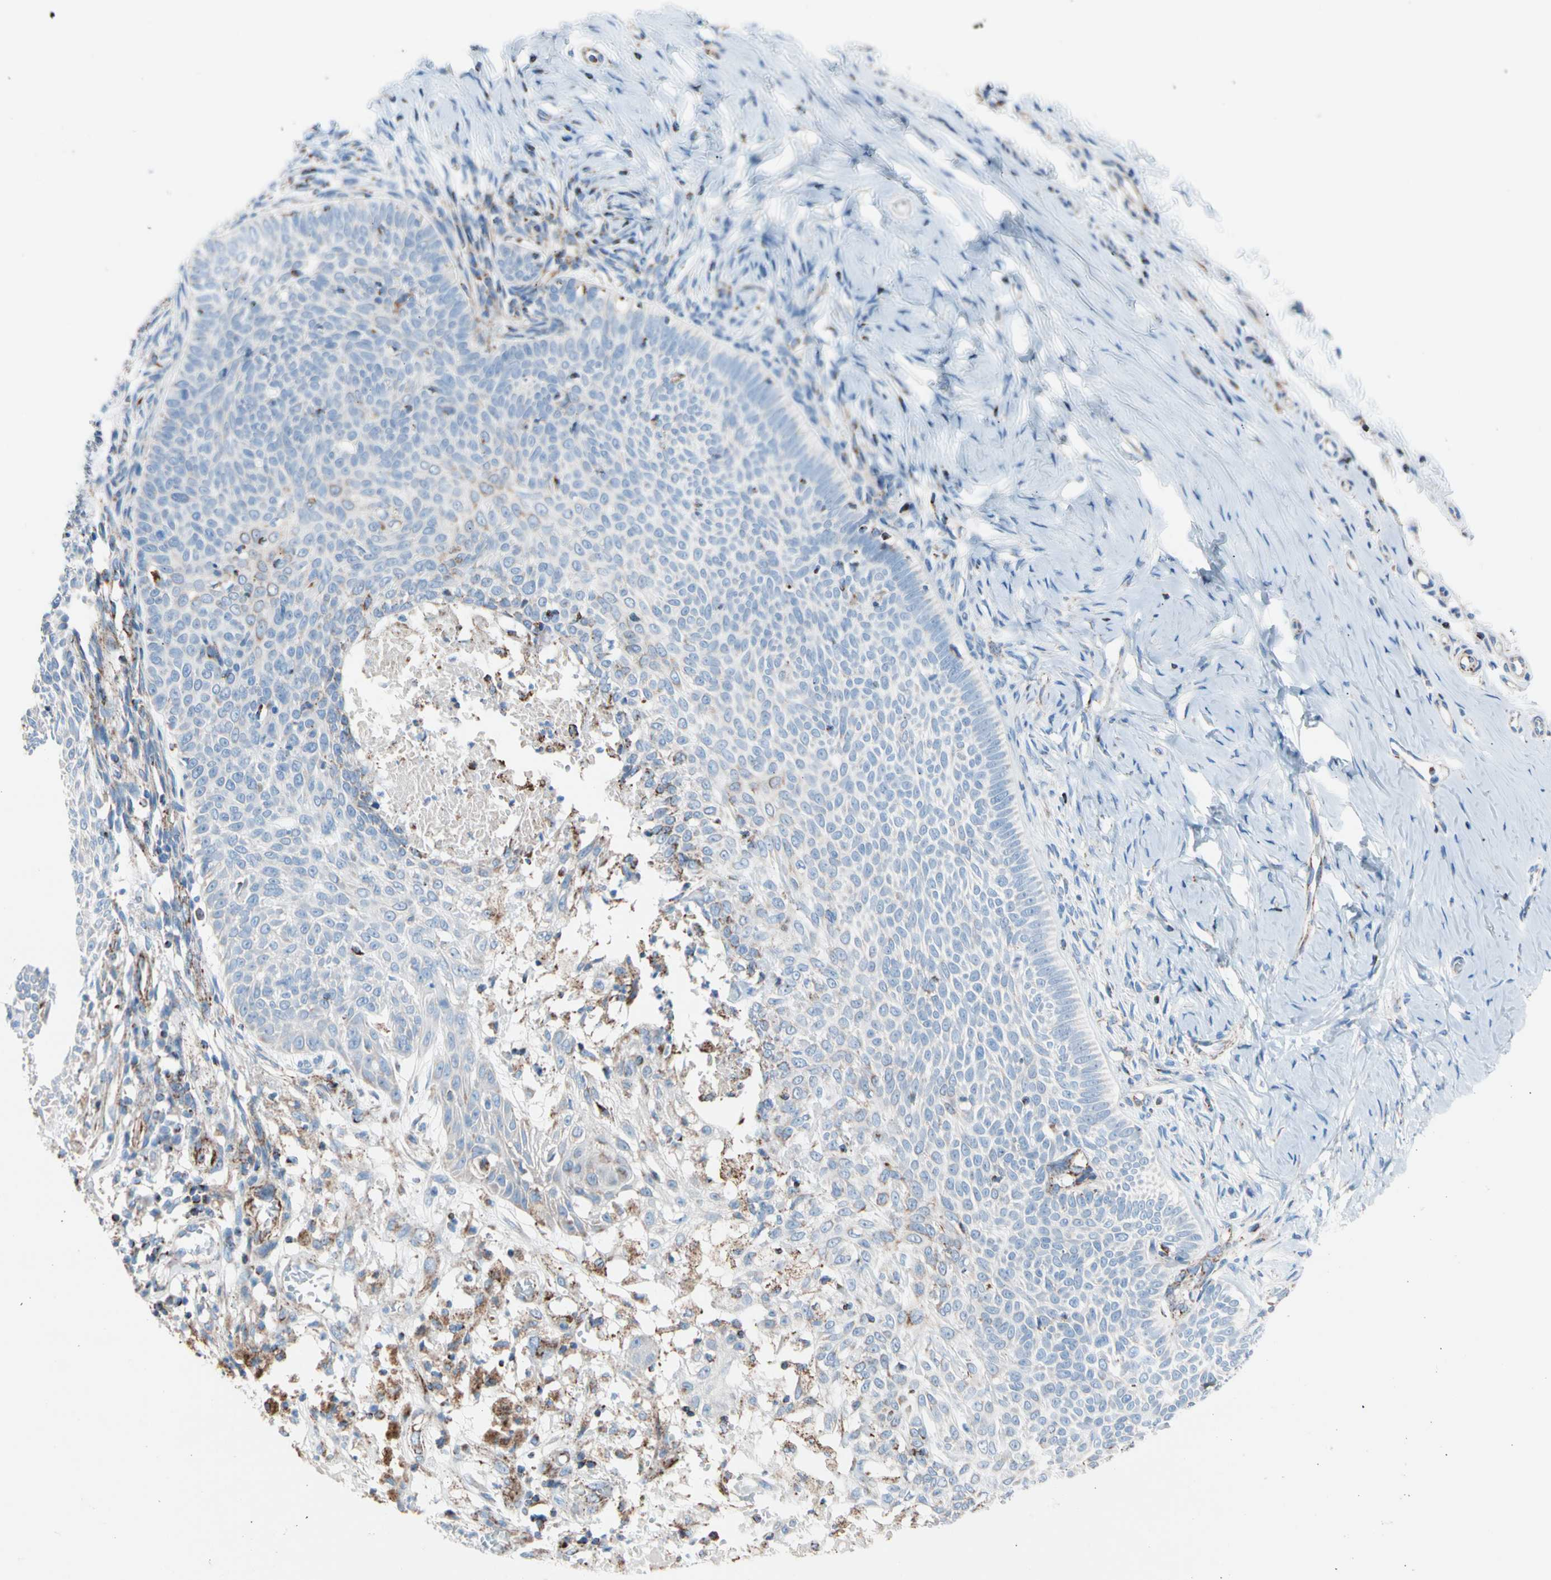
{"staining": {"intensity": "negative", "quantity": "none", "location": "none"}, "tissue": "skin cancer", "cell_type": "Tumor cells", "image_type": "cancer", "snomed": [{"axis": "morphology", "description": "Normal tissue, NOS"}, {"axis": "morphology", "description": "Basal cell carcinoma"}, {"axis": "topography", "description": "Skin"}], "caption": "Immunohistochemical staining of human basal cell carcinoma (skin) exhibits no significant expression in tumor cells. (DAB (3,3'-diaminobenzidine) immunohistochemistry with hematoxylin counter stain).", "gene": "HK1", "patient": {"sex": "male", "age": 87}}